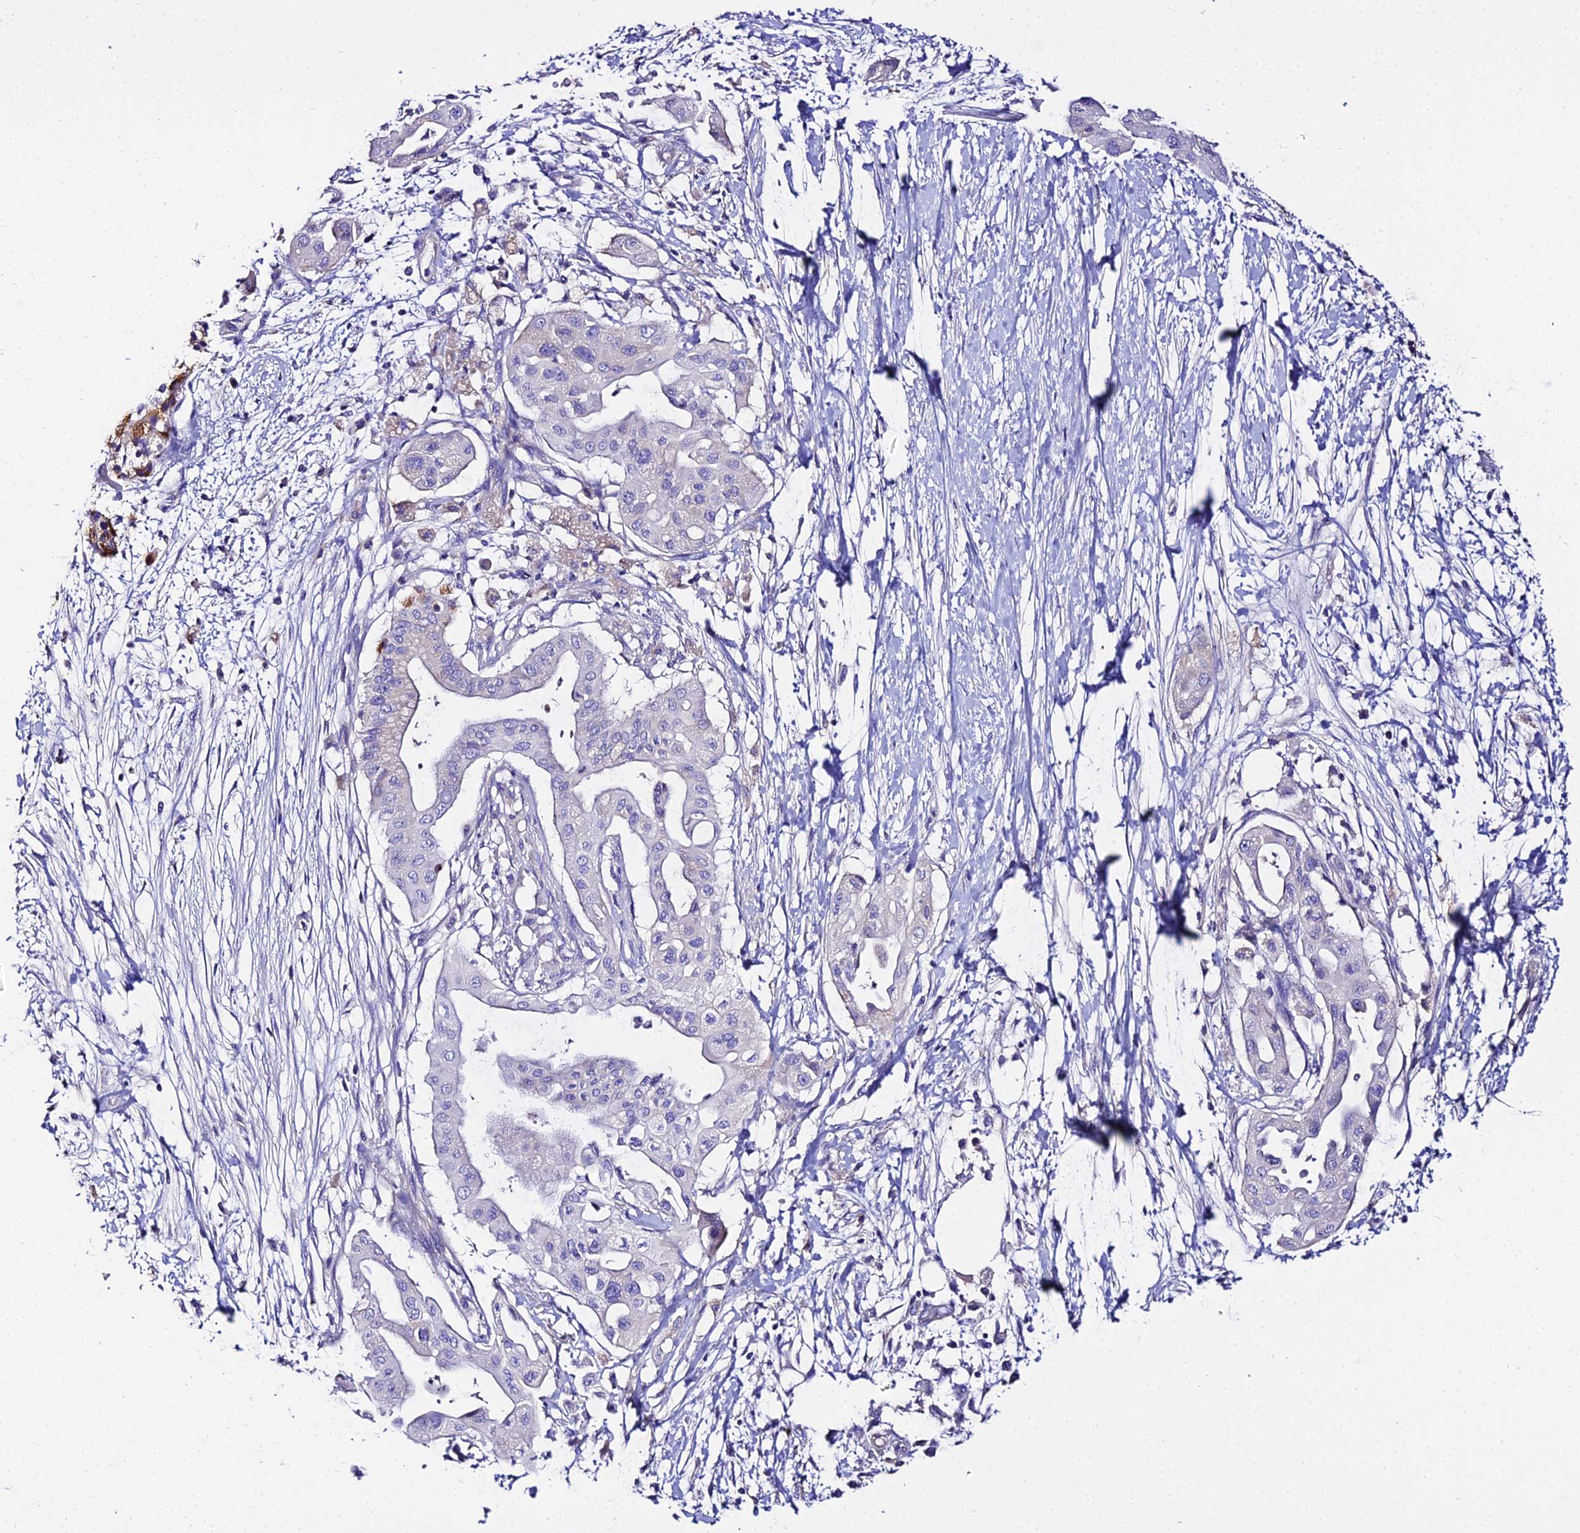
{"staining": {"intensity": "negative", "quantity": "none", "location": "none"}, "tissue": "pancreatic cancer", "cell_type": "Tumor cells", "image_type": "cancer", "snomed": [{"axis": "morphology", "description": "Adenocarcinoma, NOS"}, {"axis": "topography", "description": "Pancreas"}], "caption": "Tumor cells are negative for protein expression in human adenocarcinoma (pancreatic). (DAB (3,3'-diaminobenzidine) IHC, high magnification).", "gene": "TUBA3D", "patient": {"sex": "male", "age": 68}}